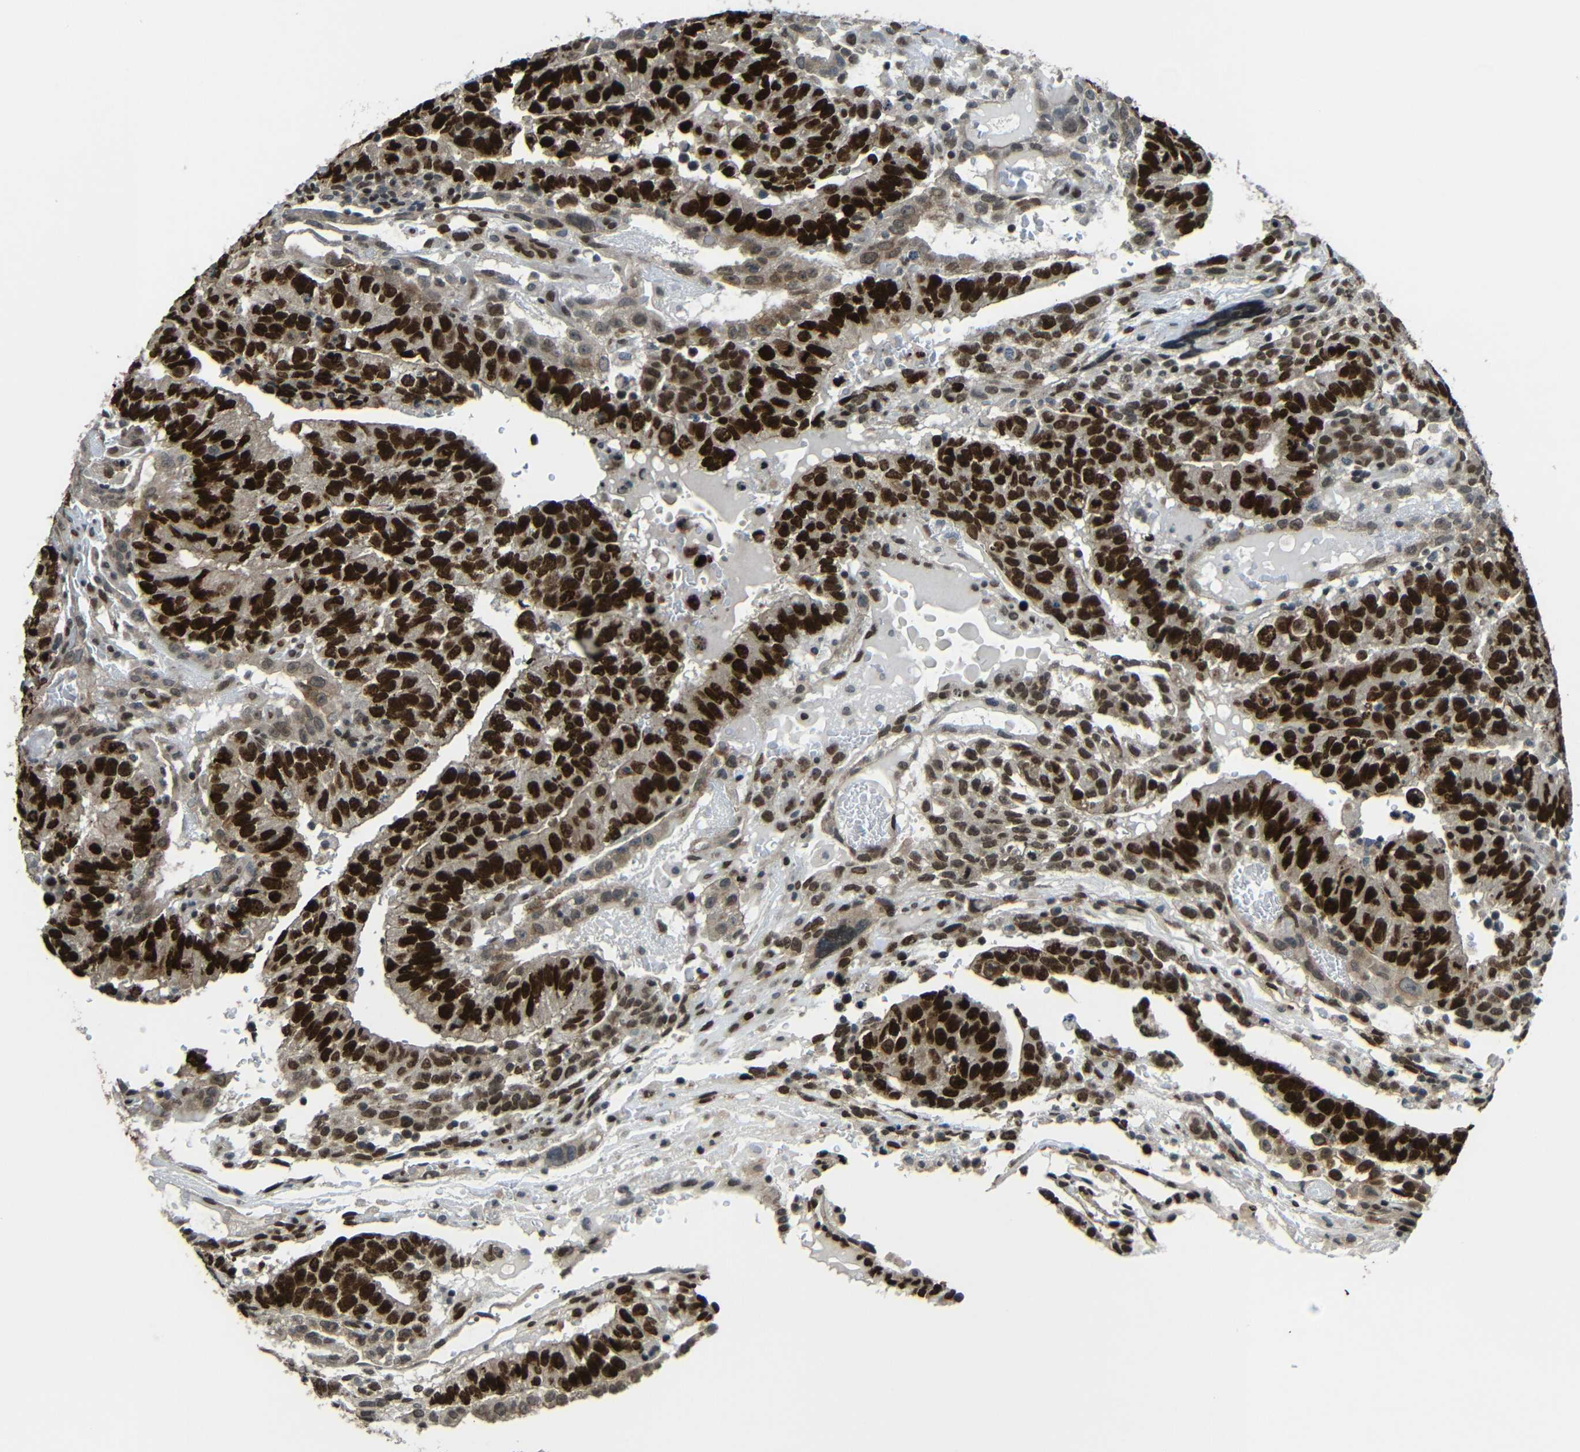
{"staining": {"intensity": "strong", "quantity": ">75%", "location": "cytoplasmic/membranous,nuclear"}, "tissue": "testis cancer", "cell_type": "Tumor cells", "image_type": "cancer", "snomed": [{"axis": "morphology", "description": "Seminoma, NOS"}, {"axis": "morphology", "description": "Carcinoma, Embryonal, NOS"}, {"axis": "topography", "description": "Testis"}], "caption": "About >75% of tumor cells in testis cancer display strong cytoplasmic/membranous and nuclear protein positivity as visualized by brown immunohistochemical staining.", "gene": "PSIP1", "patient": {"sex": "male", "age": 52}}